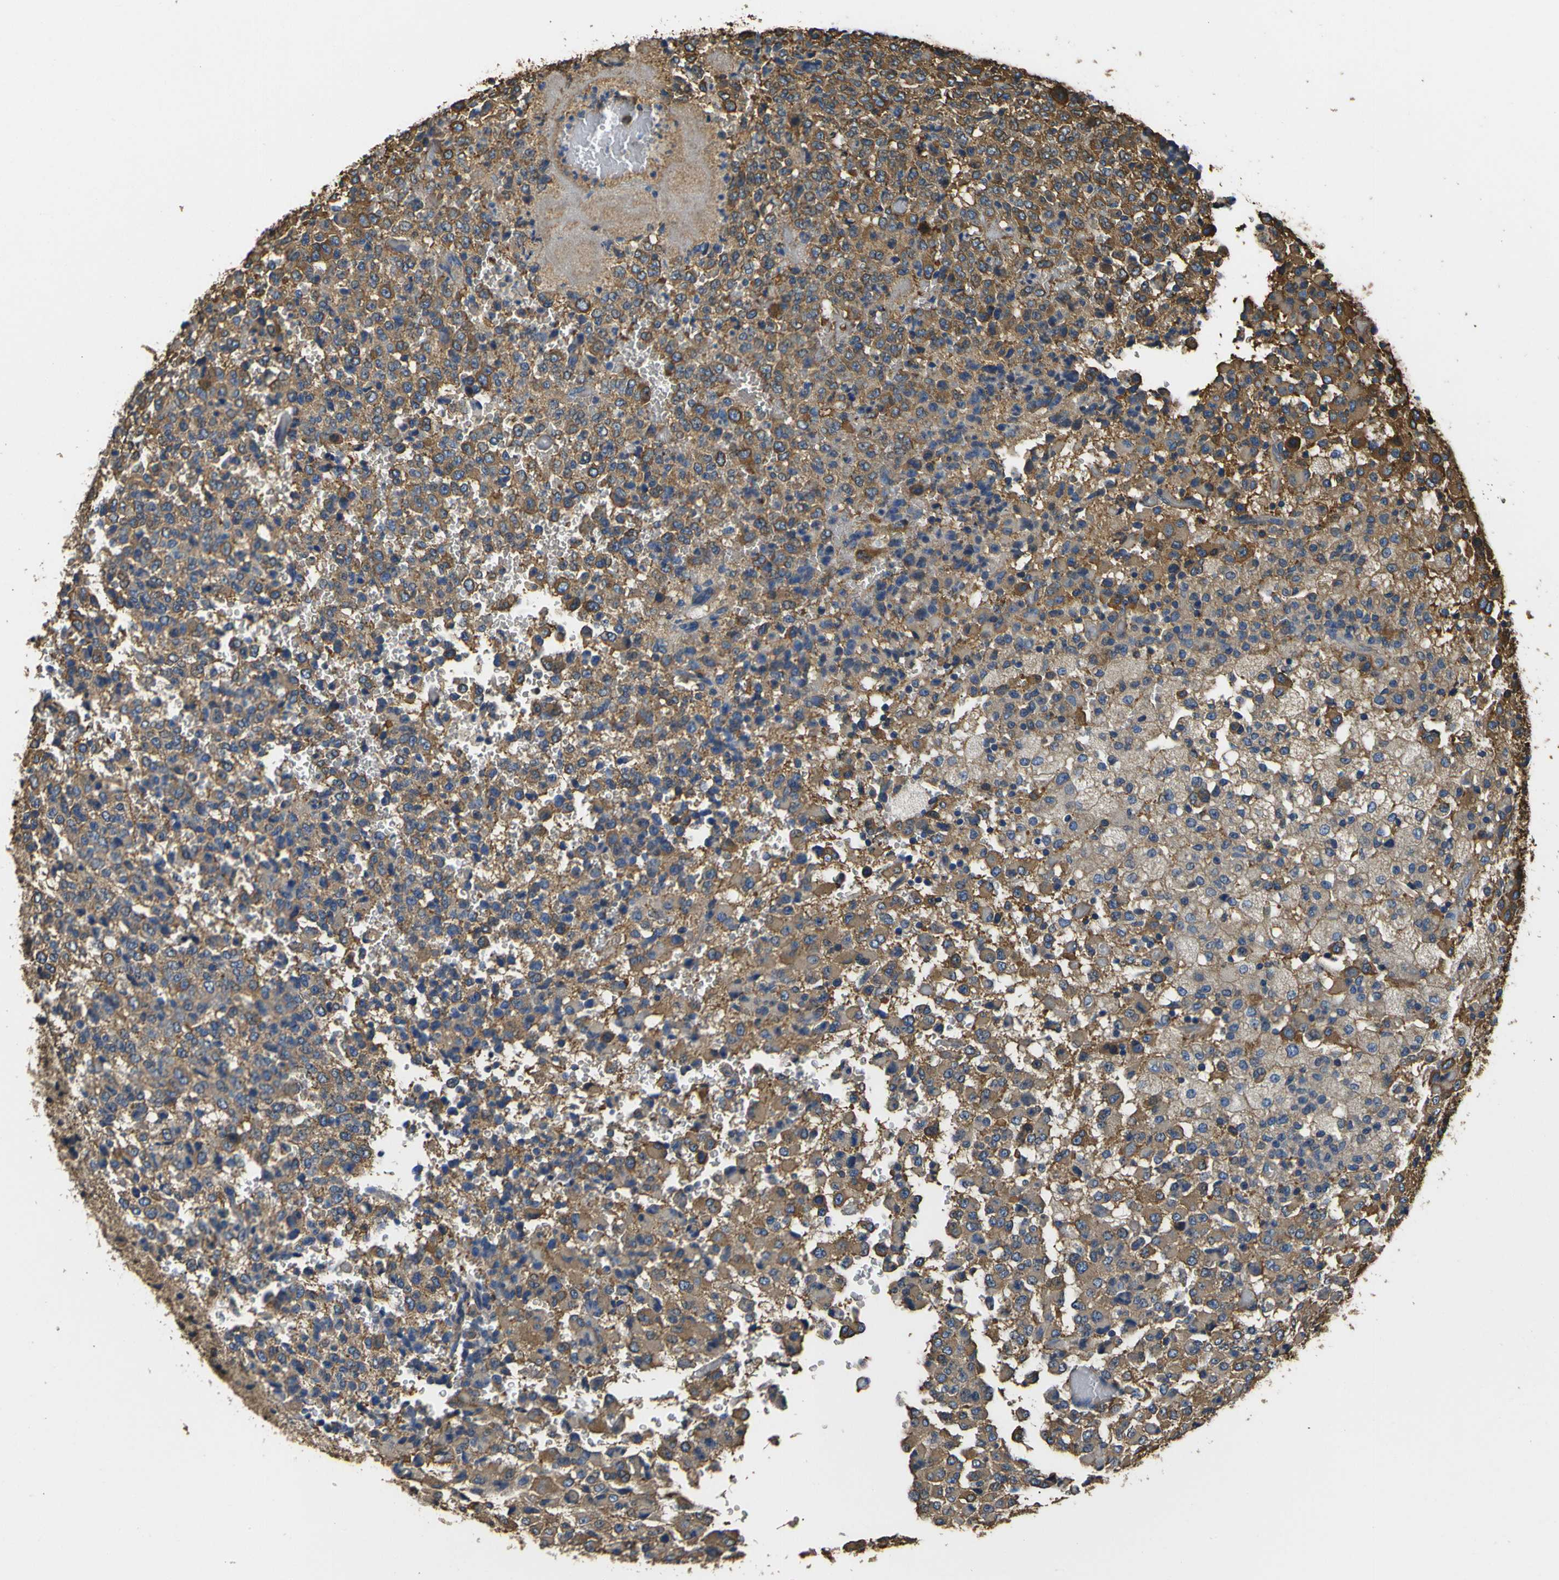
{"staining": {"intensity": "moderate", "quantity": ">75%", "location": "cytoplasmic/membranous"}, "tissue": "glioma", "cell_type": "Tumor cells", "image_type": "cancer", "snomed": [{"axis": "morphology", "description": "Glioma, malignant, High grade"}, {"axis": "topography", "description": "pancreas cauda"}], "caption": "A brown stain labels moderate cytoplasmic/membranous expression of a protein in malignant glioma (high-grade) tumor cells. Ihc stains the protein of interest in brown and the nuclei are stained blue.", "gene": "TUBB", "patient": {"sex": "male", "age": 60}}